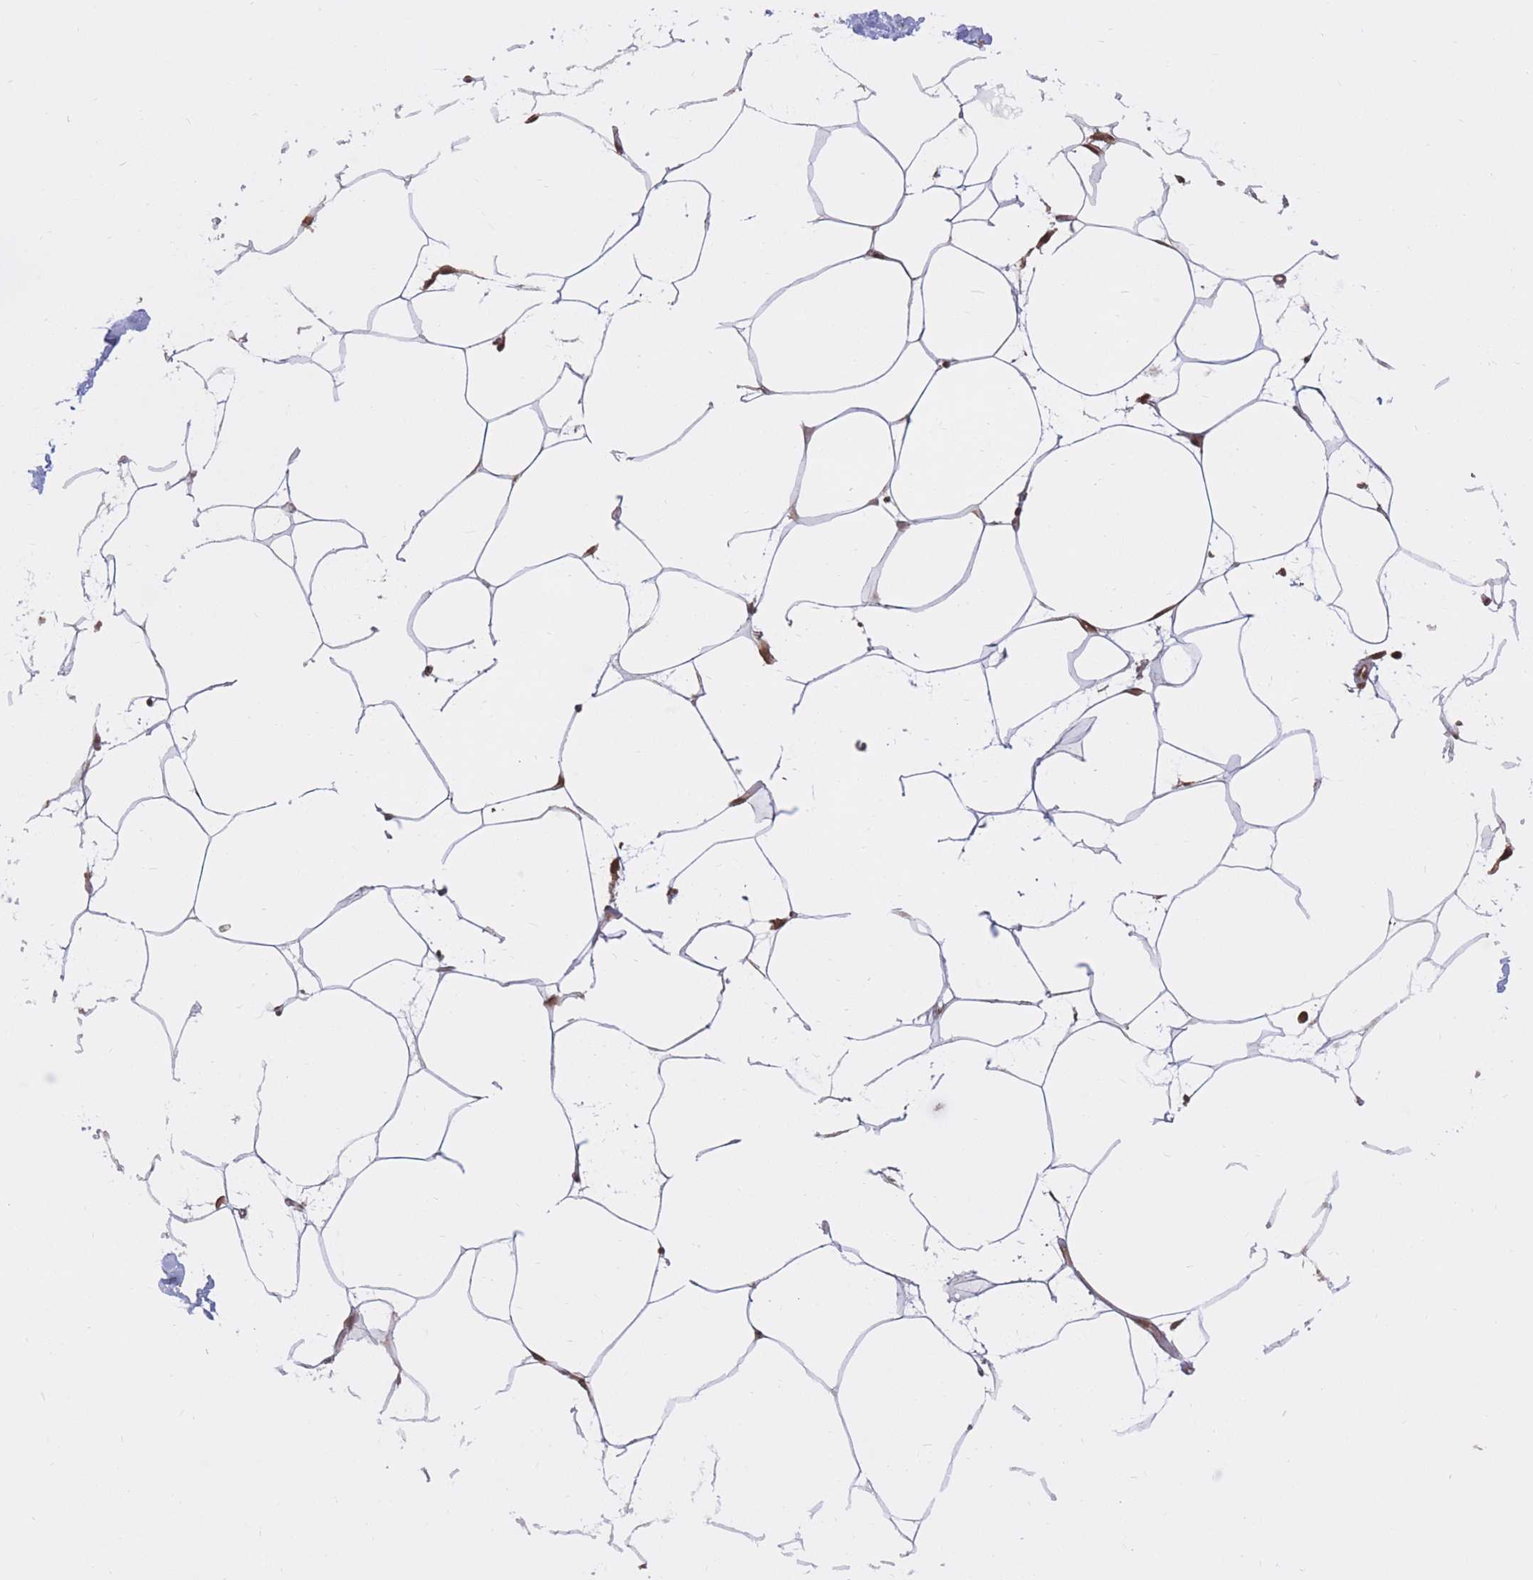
{"staining": {"intensity": "moderate", "quantity": "25%-75%", "location": "cytoplasmic/membranous,nuclear"}, "tissue": "adipose tissue", "cell_type": "Adipocytes", "image_type": "normal", "snomed": [{"axis": "morphology", "description": "Normal tissue, NOS"}, {"axis": "topography", "description": "Adipose tissue"}], "caption": "Immunohistochemical staining of normal adipose tissue exhibits 25%-75% levels of moderate cytoplasmic/membranous,nuclear protein staining in about 25%-75% of adipocytes. The staining is performed using DAB brown chromogen to label protein expression. The nuclei are counter-stained blue using hematoxylin.", "gene": "SRA1", "patient": {"sex": "female", "age": 37}}